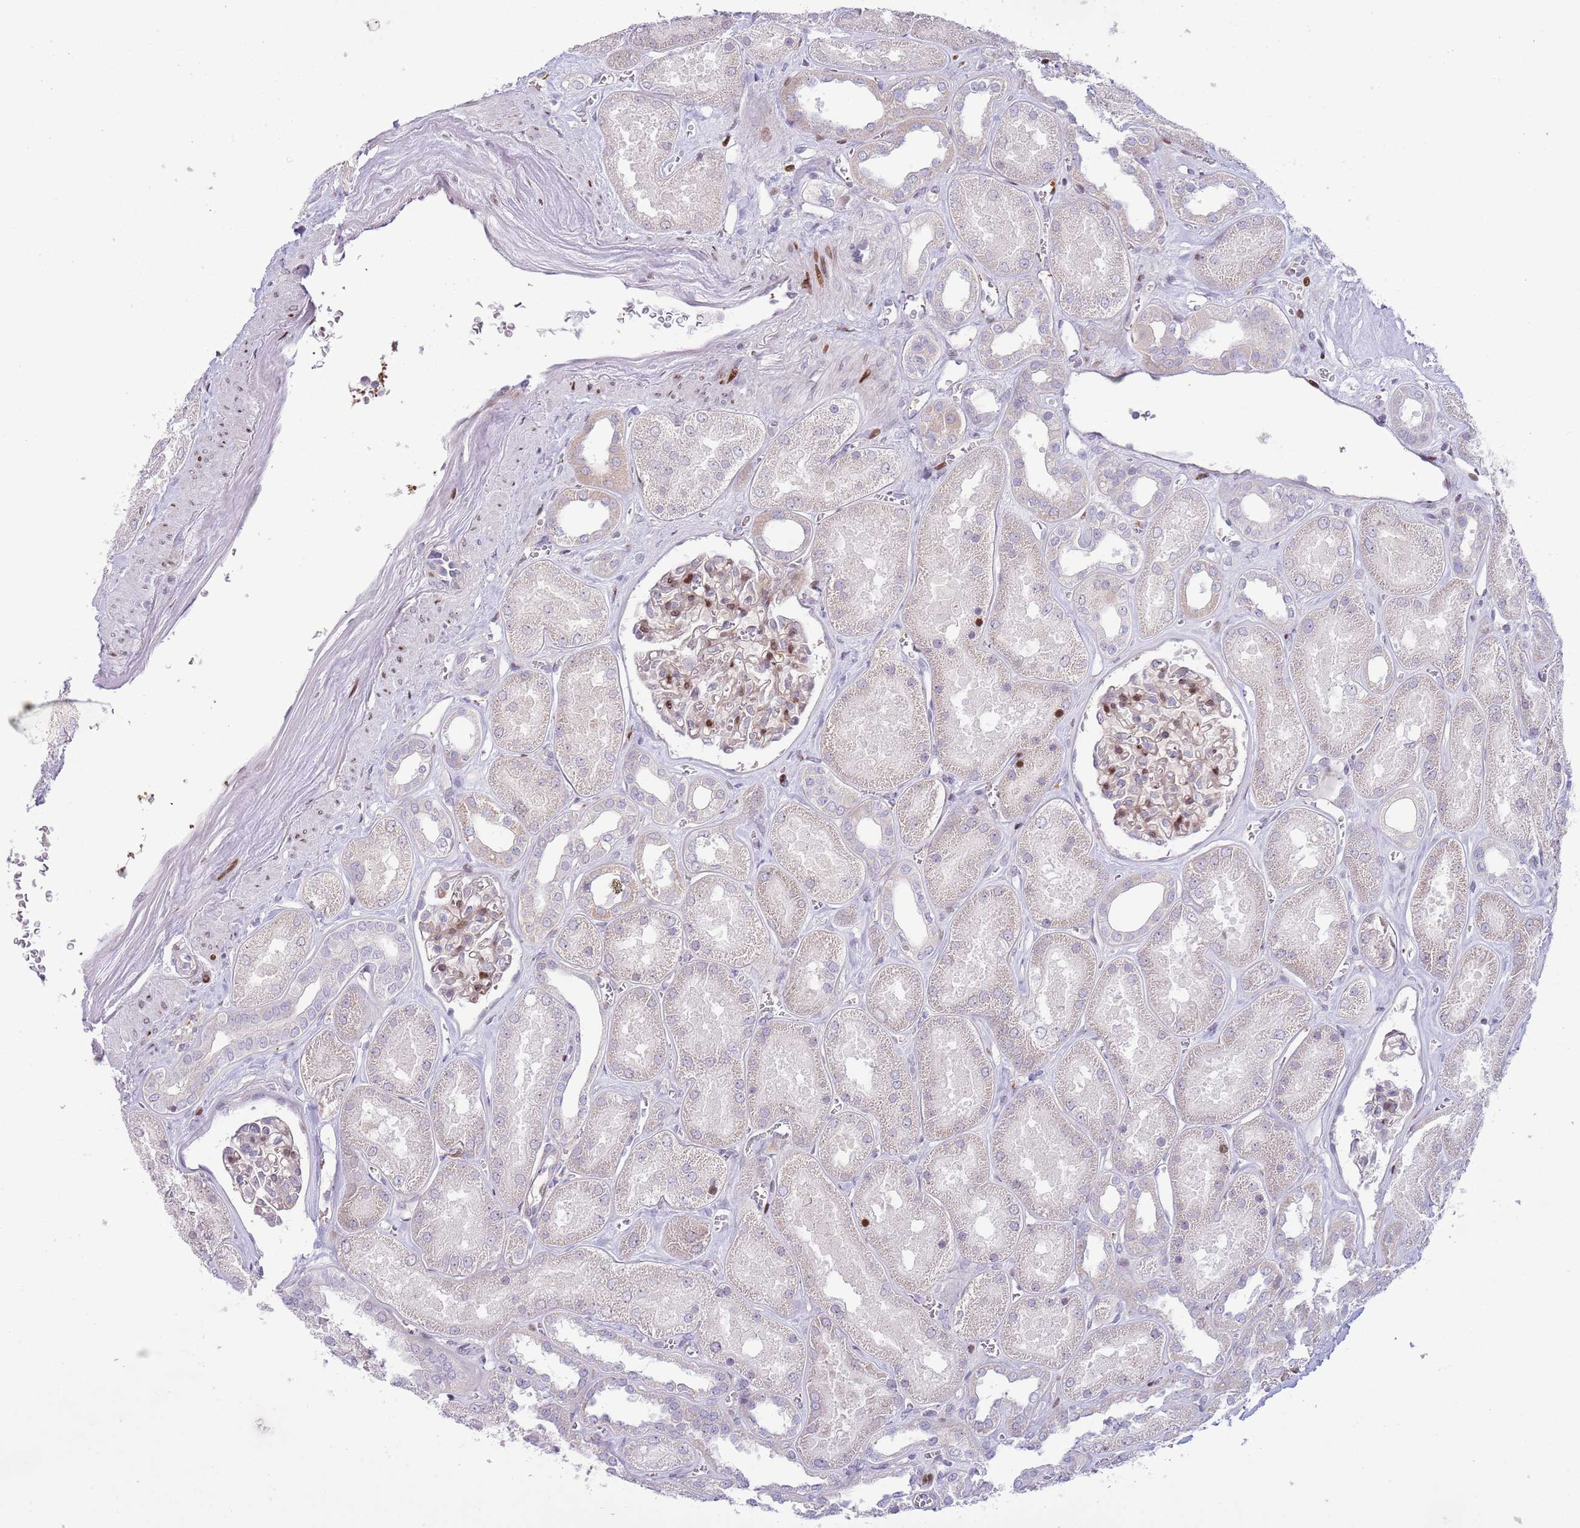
{"staining": {"intensity": "moderate", "quantity": "25%-75%", "location": "nuclear"}, "tissue": "kidney", "cell_type": "Cells in glomeruli", "image_type": "normal", "snomed": [{"axis": "morphology", "description": "Normal tissue, NOS"}, {"axis": "morphology", "description": "Adenocarcinoma, NOS"}, {"axis": "topography", "description": "Kidney"}], "caption": "Brown immunohistochemical staining in normal kidney reveals moderate nuclear staining in approximately 25%-75% of cells in glomeruli.", "gene": "ANO8", "patient": {"sex": "female", "age": 68}}